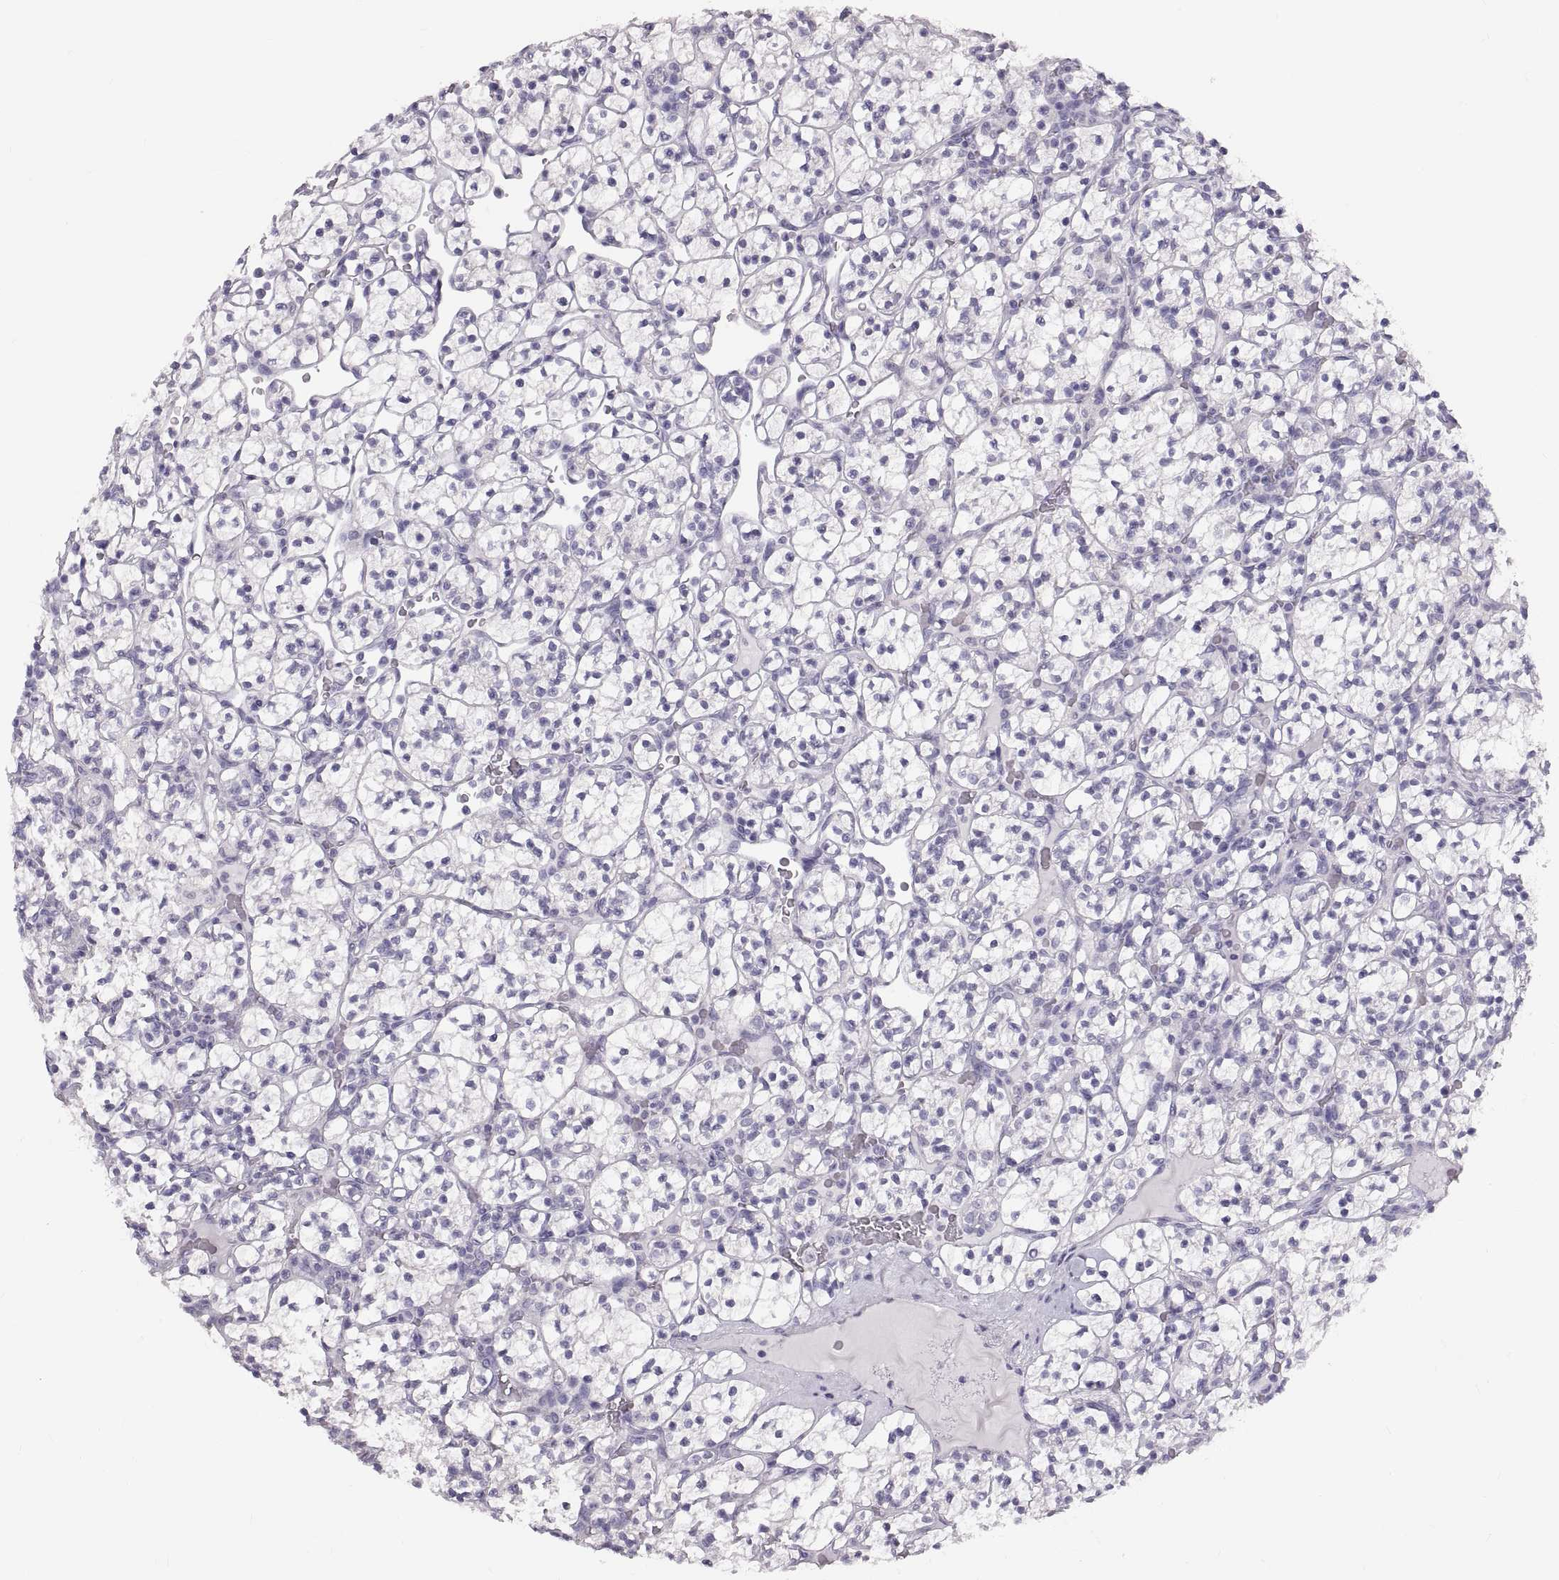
{"staining": {"intensity": "negative", "quantity": "none", "location": "none"}, "tissue": "renal cancer", "cell_type": "Tumor cells", "image_type": "cancer", "snomed": [{"axis": "morphology", "description": "Adenocarcinoma, NOS"}, {"axis": "topography", "description": "Kidney"}], "caption": "A histopathology image of human renal adenocarcinoma is negative for staining in tumor cells.", "gene": "WBP2NL", "patient": {"sex": "female", "age": 89}}